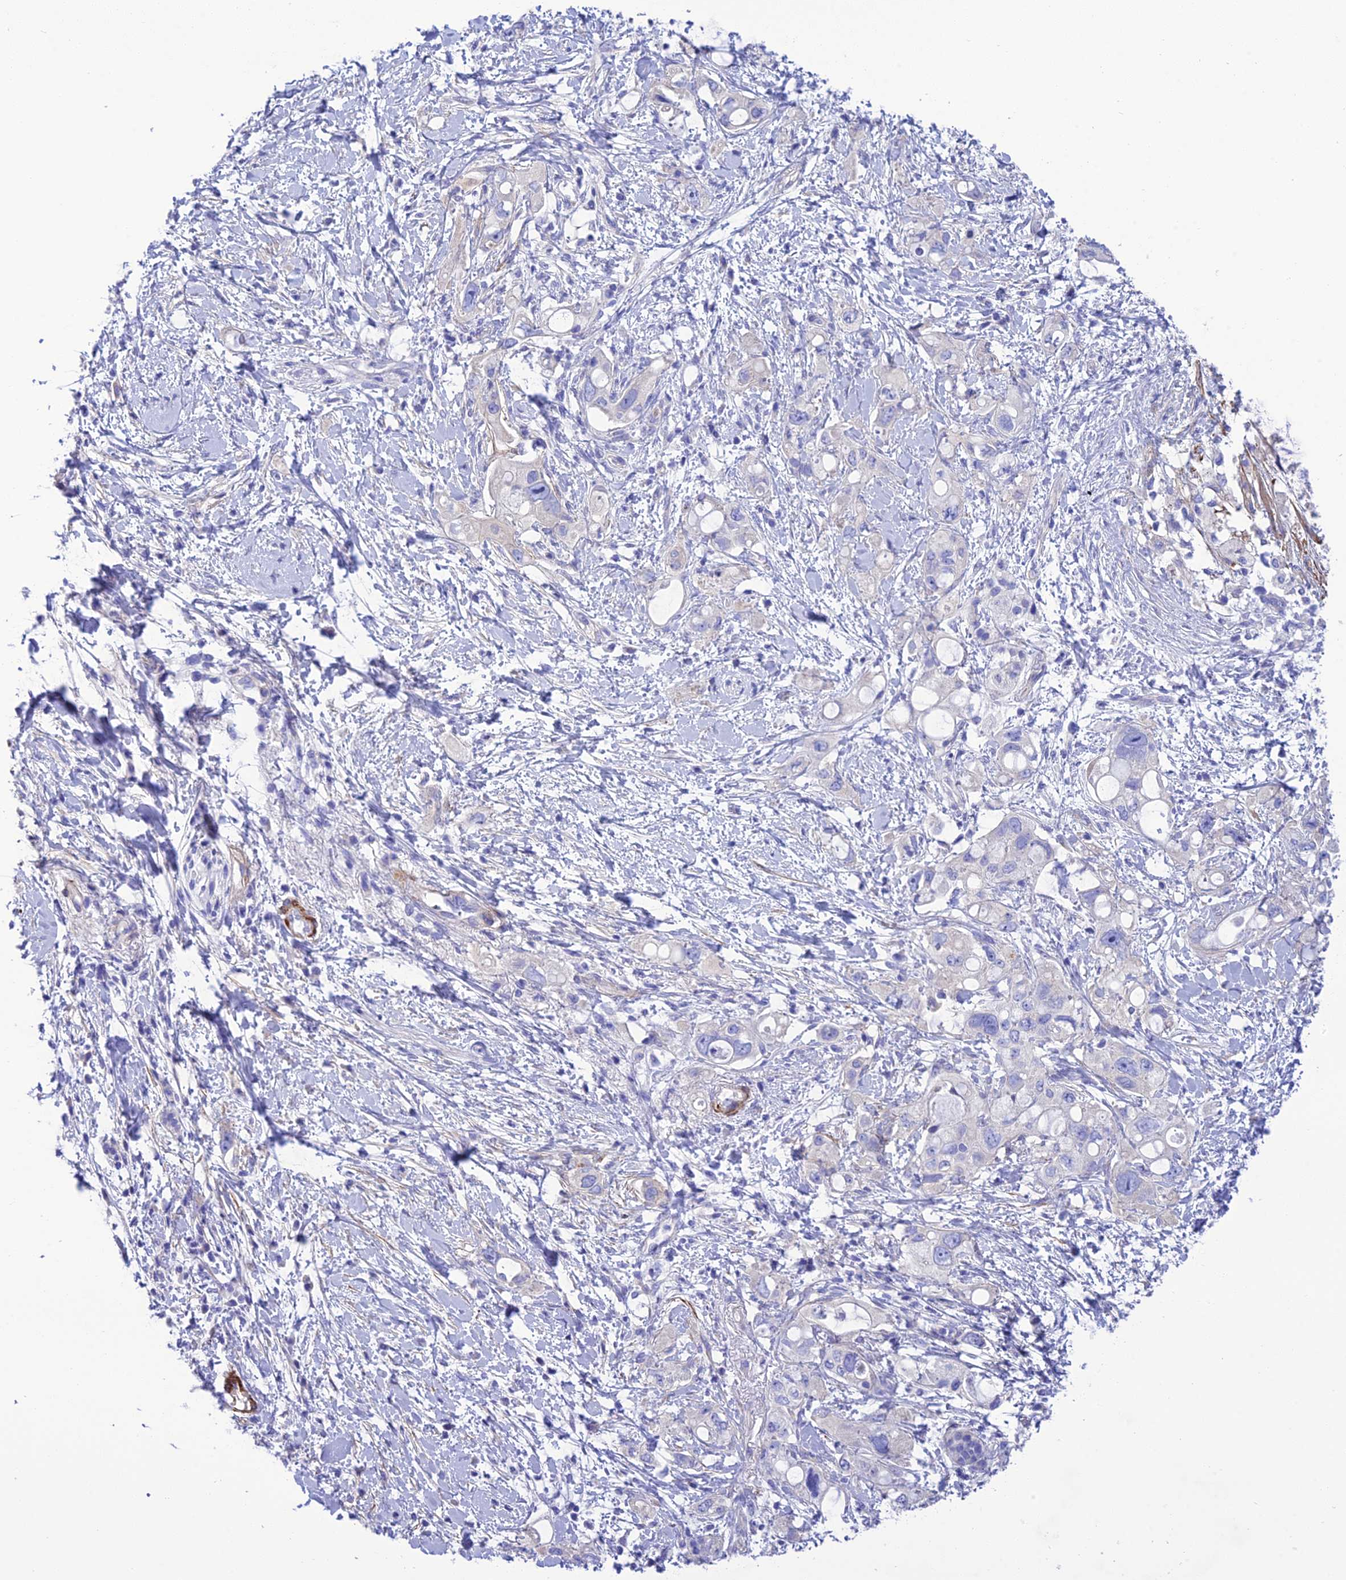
{"staining": {"intensity": "negative", "quantity": "none", "location": "none"}, "tissue": "pancreatic cancer", "cell_type": "Tumor cells", "image_type": "cancer", "snomed": [{"axis": "morphology", "description": "Adenocarcinoma, NOS"}, {"axis": "topography", "description": "Pancreas"}], "caption": "There is no significant expression in tumor cells of pancreatic cancer.", "gene": "FRA10AC1", "patient": {"sex": "female", "age": 56}}